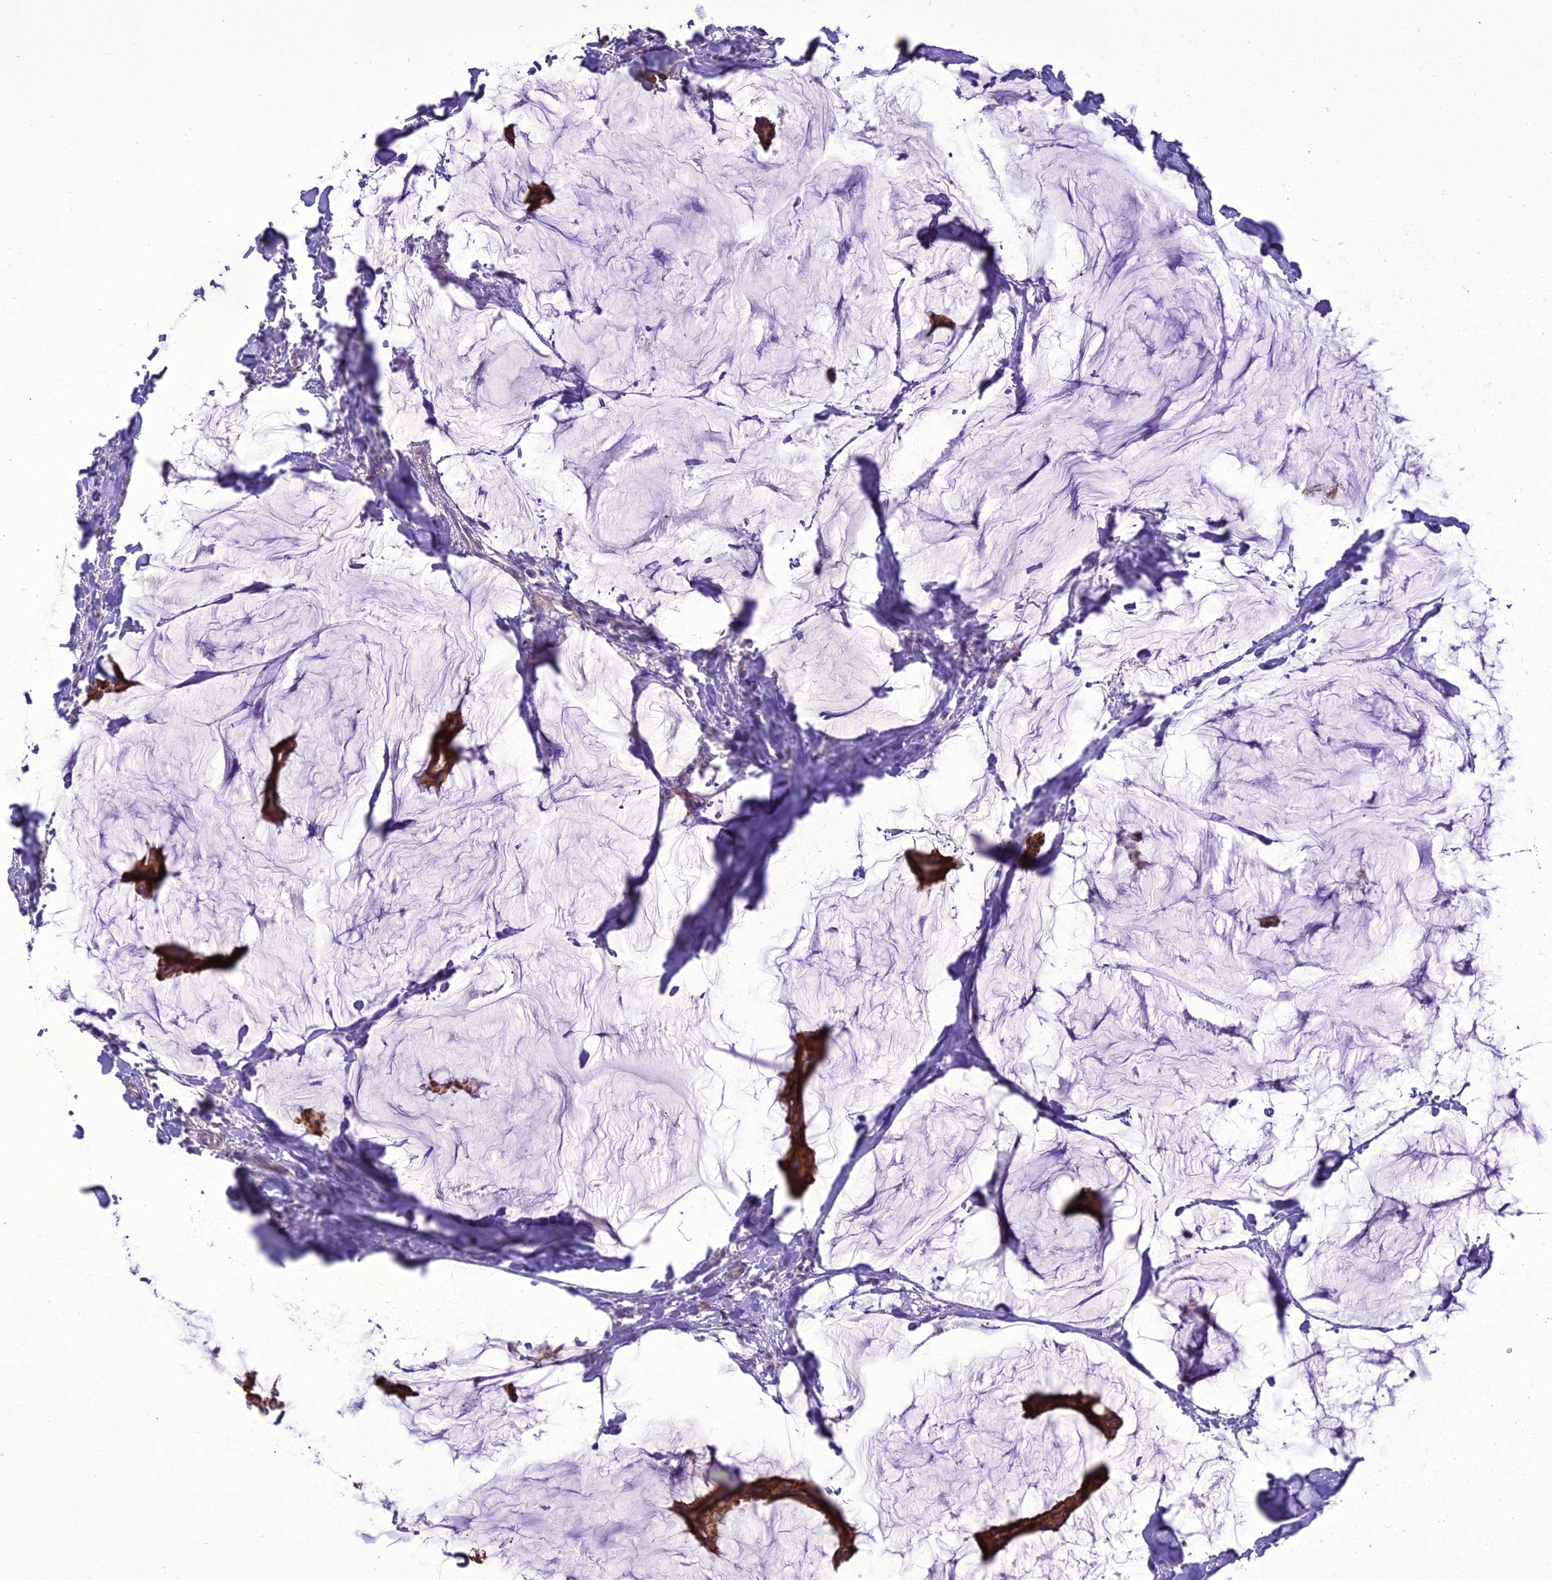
{"staining": {"intensity": "moderate", "quantity": ">75%", "location": "cytoplasmic/membranous"}, "tissue": "breast cancer", "cell_type": "Tumor cells", "image_type": "cancer", "snomed": [{"axis": "morphology", "description": "Duct carcinoma"}, {"axis": "topography", "description": "Breast"}], "caption": "Human breast cancer (infiltrating ductal carcinoma) stained with a brown dye exhibits moderate cytoplasmic/membranous positive expression in about >75% of tumor cells.", "gene": "SCRT1", "patient": {"sex": "female", "age": 93}}